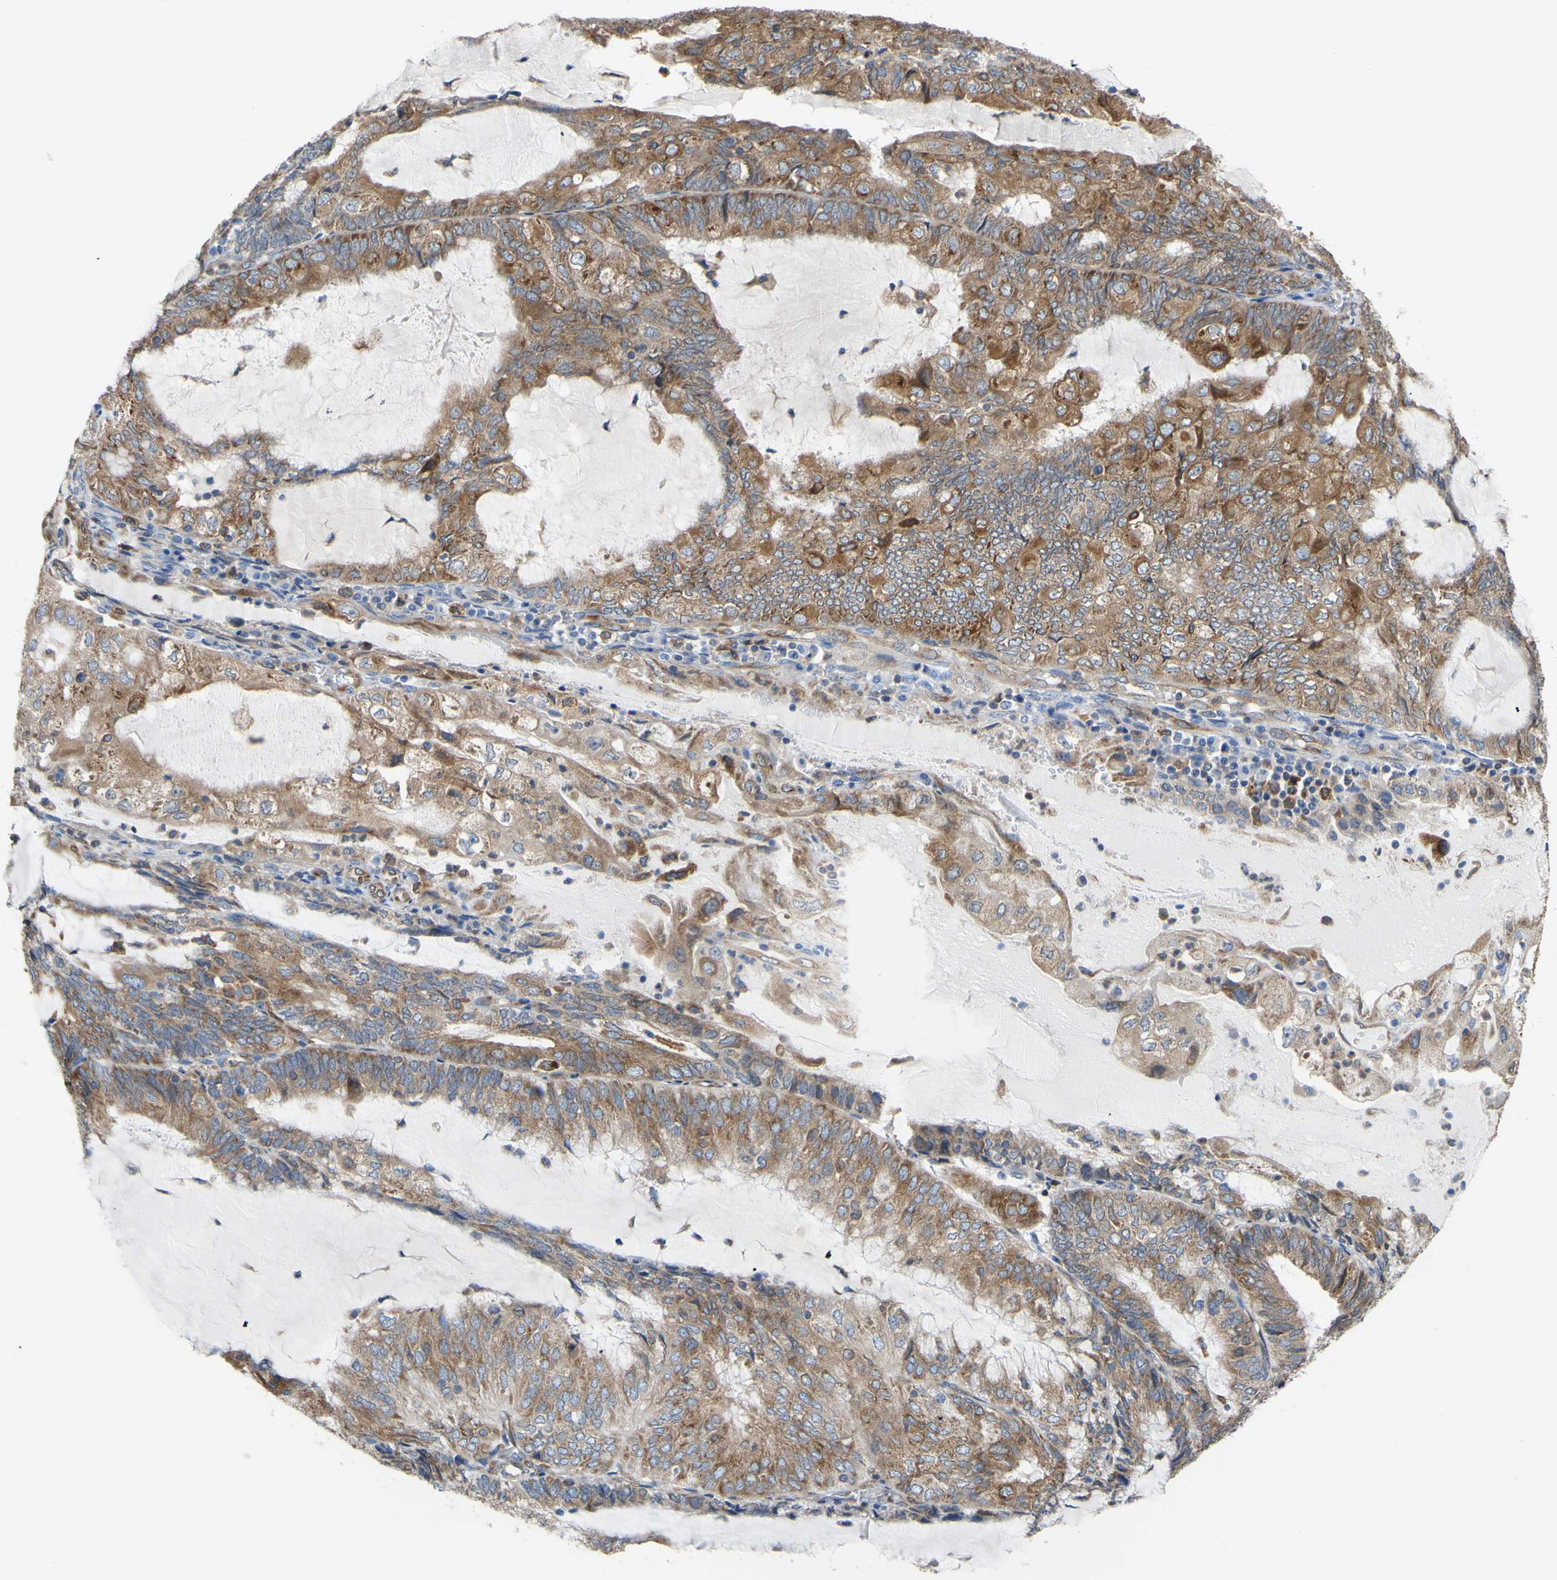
{"staining": {"intensity": "moderate", "quantity": ">75%", "location": "cytoplasmic/membranous"}, "tissue": "endometrial cancer", "cell_type": "Tumor cells", "image_type": "cancer", "snomed": [{"axis": "morphology", "description": "Adenocarcinoma, NOS"}, {"axis": "topography", "description": "Endometrium"}], "caption": "A medium amount of moderate cytoplasmic/membranous expression is identified in approximately >75% of tumor cells in endometrial cancer (adenocarcinoma) tissue.", "gene": "MGST2", "patient": {"sex": "female", "age": 81}}